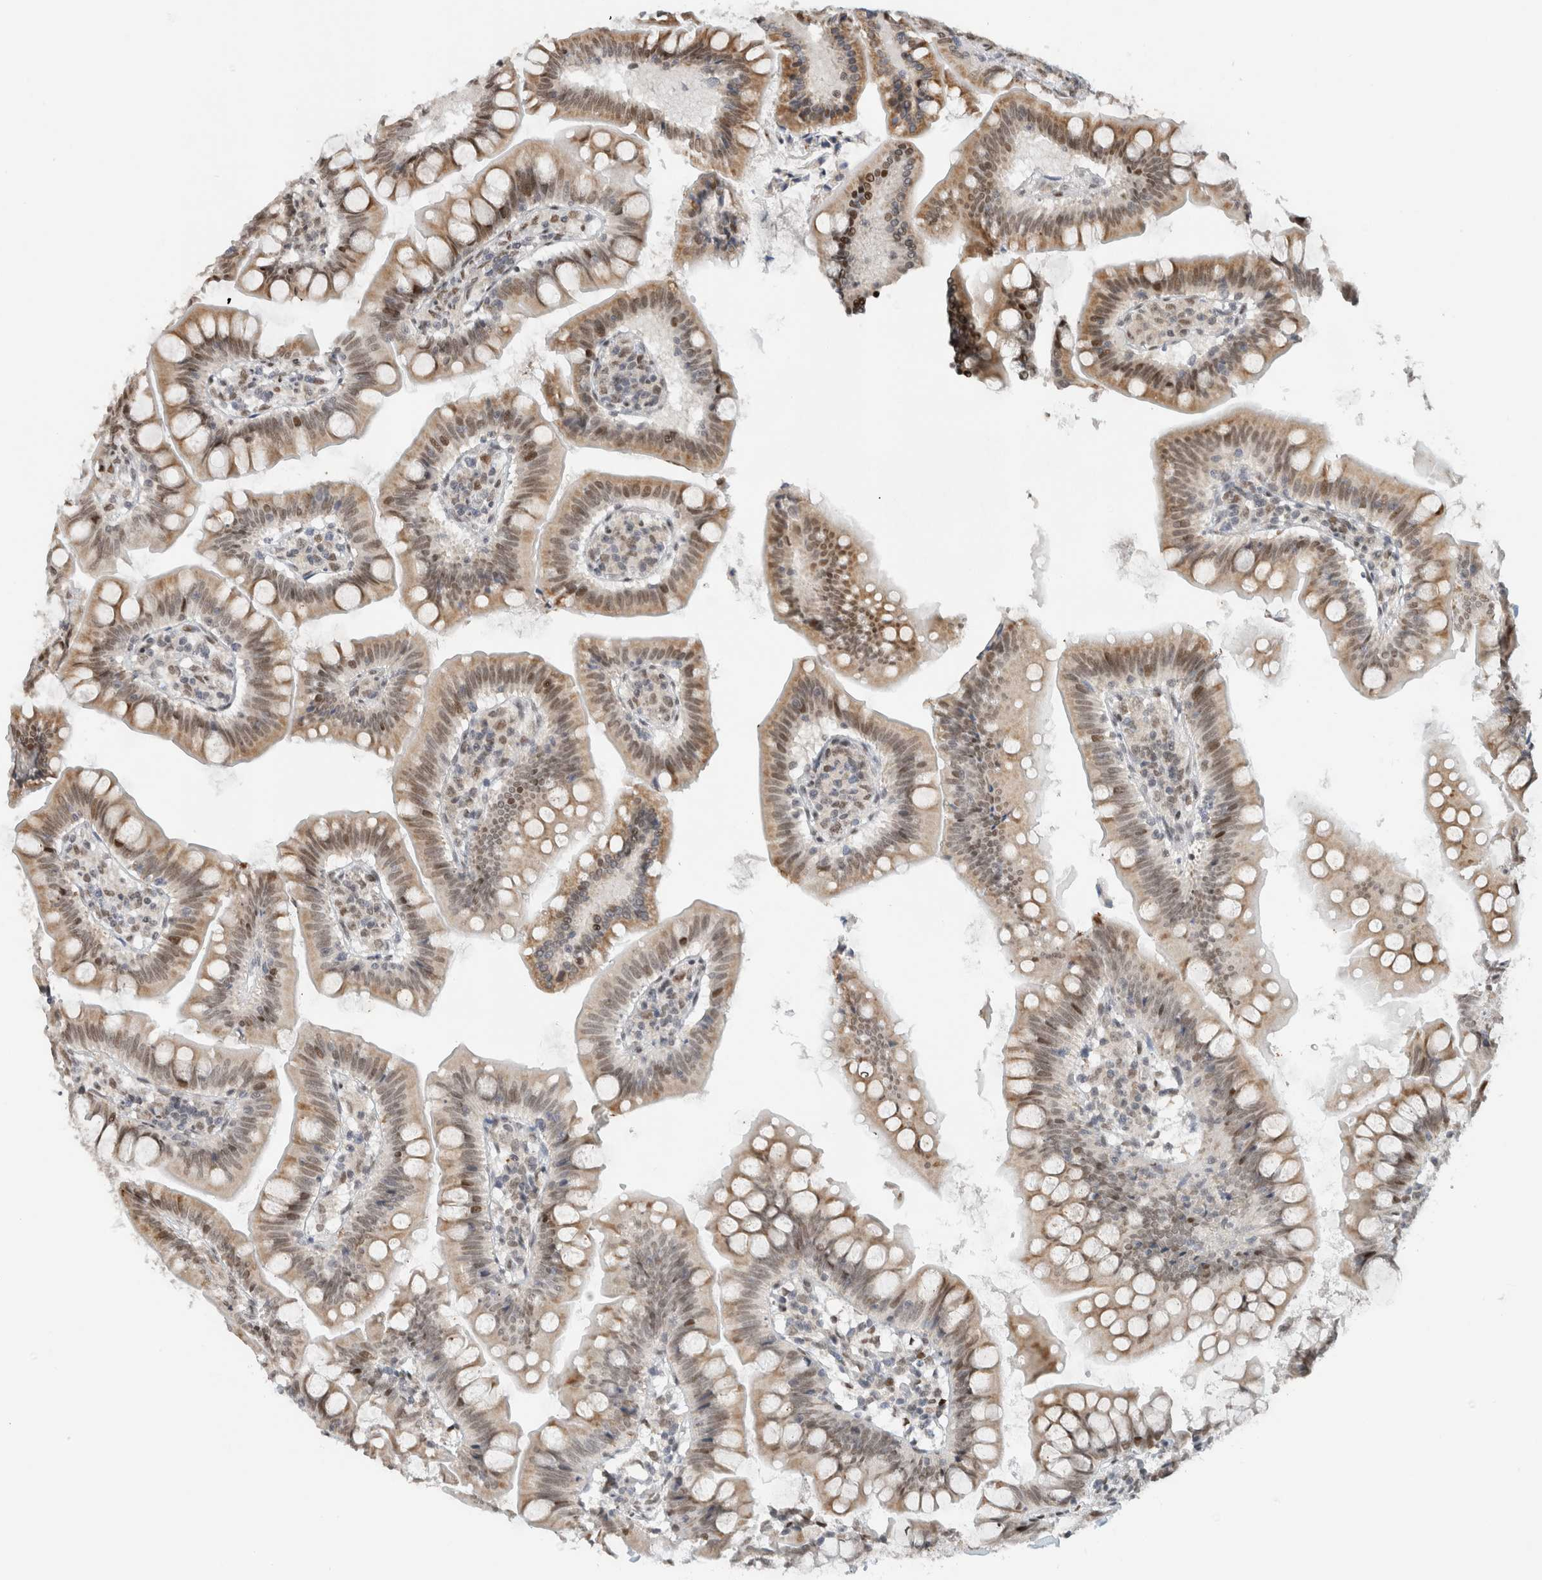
{"staining": {"intensity": "strong", "quantity": "25%-75%", "location": "cytoplasmic/membranous,nuclear"}, "tissue": "small intestine", "cell_type": "Glandular cells", "image_type": "normal", "snomed": [{"axis": "morphology", "description": "Normal tissue, NOS"}, {"axis": "topography", "description": "Small intestine"}], "caption": "DAB (3,3'-diaminobenzidine) immunohistochemical staining of unremarkable small intestine displays strong cytoplasmic/membranous,nuclear protein expression in approximately 25%-75% of glandular cells. The protein is stained brown, and the nuclei are stained in blue (DAB IHC with brightfield microscopy, high magnification).", "gene": "HNRNPR", "patient": {"sex": "male", "age": 7}}